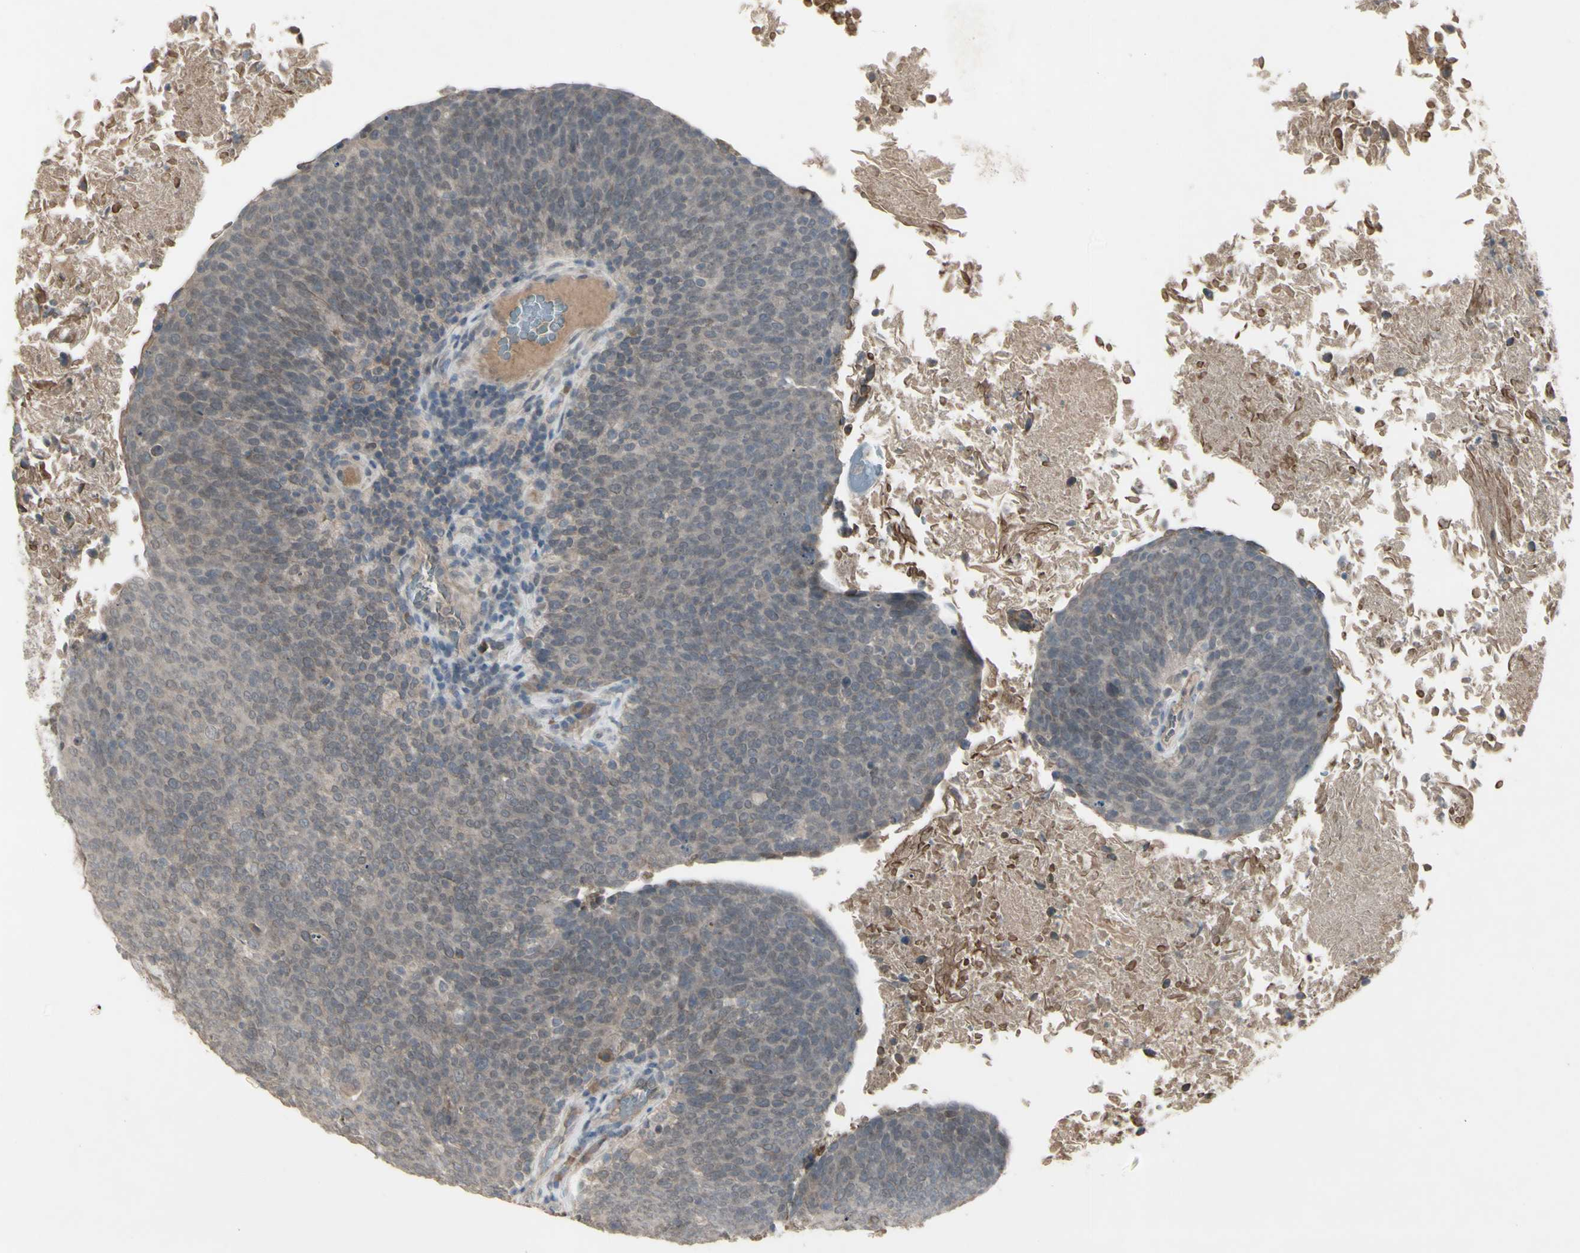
{"staining": {"intensity": "weak", "quantity": ">75%", "location": "nuclear"}, "tissue": "head and neck cancer", "cell_type": "Tumor cells", "image_type": "cancer", "snomed": [{"axis": "morphology", "description": "Squamous cell carcinoma, NOS"}, {"axis": "morphology", "description": "Squamous cell carcinoma, metastatic, NOS"}, {"axis": "topography", "description": "Lymph node"}, {"axis": "topography", "description": "Head-Neck"}], "caption": "Head and neck cancer tissue exhibits weak nuclear staining in approximately >75% of tumor cells, visualized by immunohistochemistry.", "gene": "PIAS4", "patient": {"sex": "male", "age": 62}}